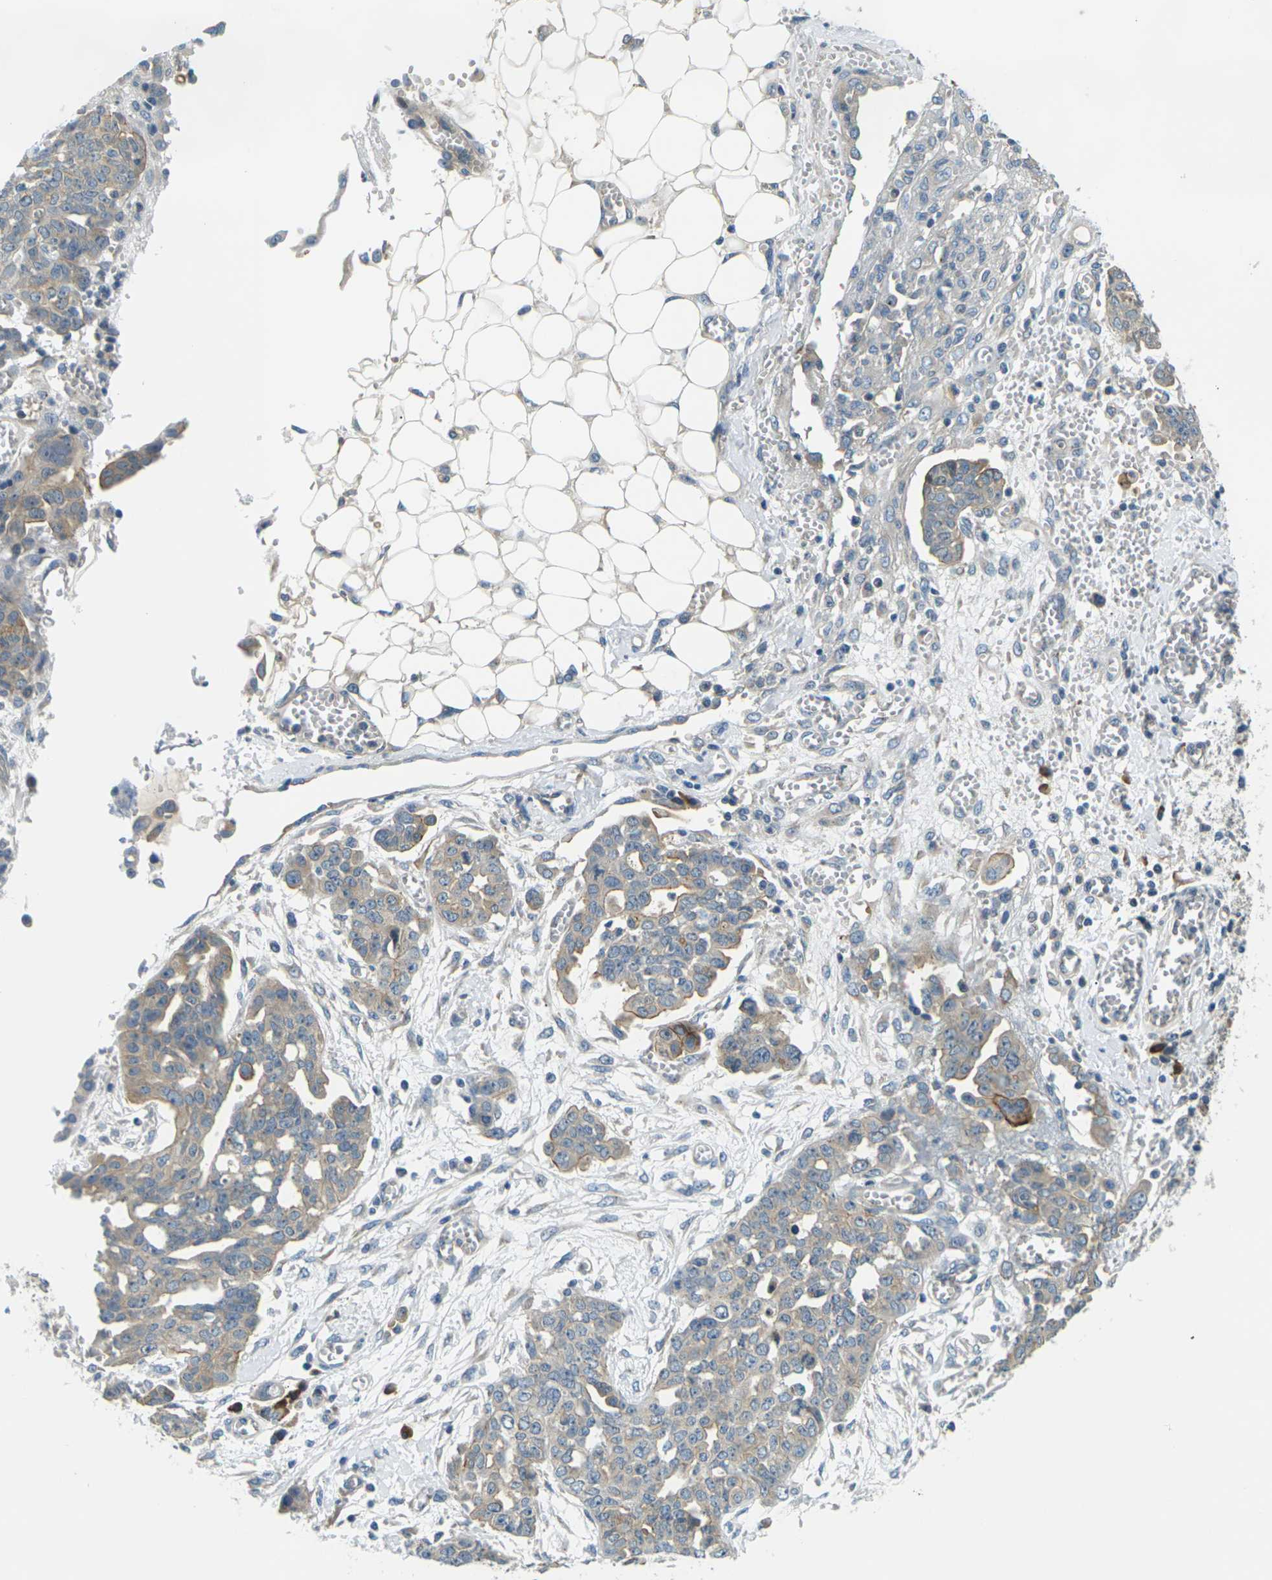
{"staining": {"intensity": "weak", "quantity": ">75%", "location": "cytoplasmic/membranous"}, "tissue": "ovarian cancer", "cell_type": "Tumor cells", "image_type": "cancer", "snomed": [{"axis": "morphology", "description": "Cystadenocarcinoma, serous, NOS"}, {"axis": "topography", "description": "Soft tissue"}, {"axis": "topography", "description": "Ovary"}], "caption": "IHC histopathology image of human ovarian cancer stained for a protein (brown), which reveals low levels of weak cytoplasmic/membranous expression in approximately >75% of tumor cells.", "gene": "SLC13A3", "patient": {"sex": "female", "age": 57}}